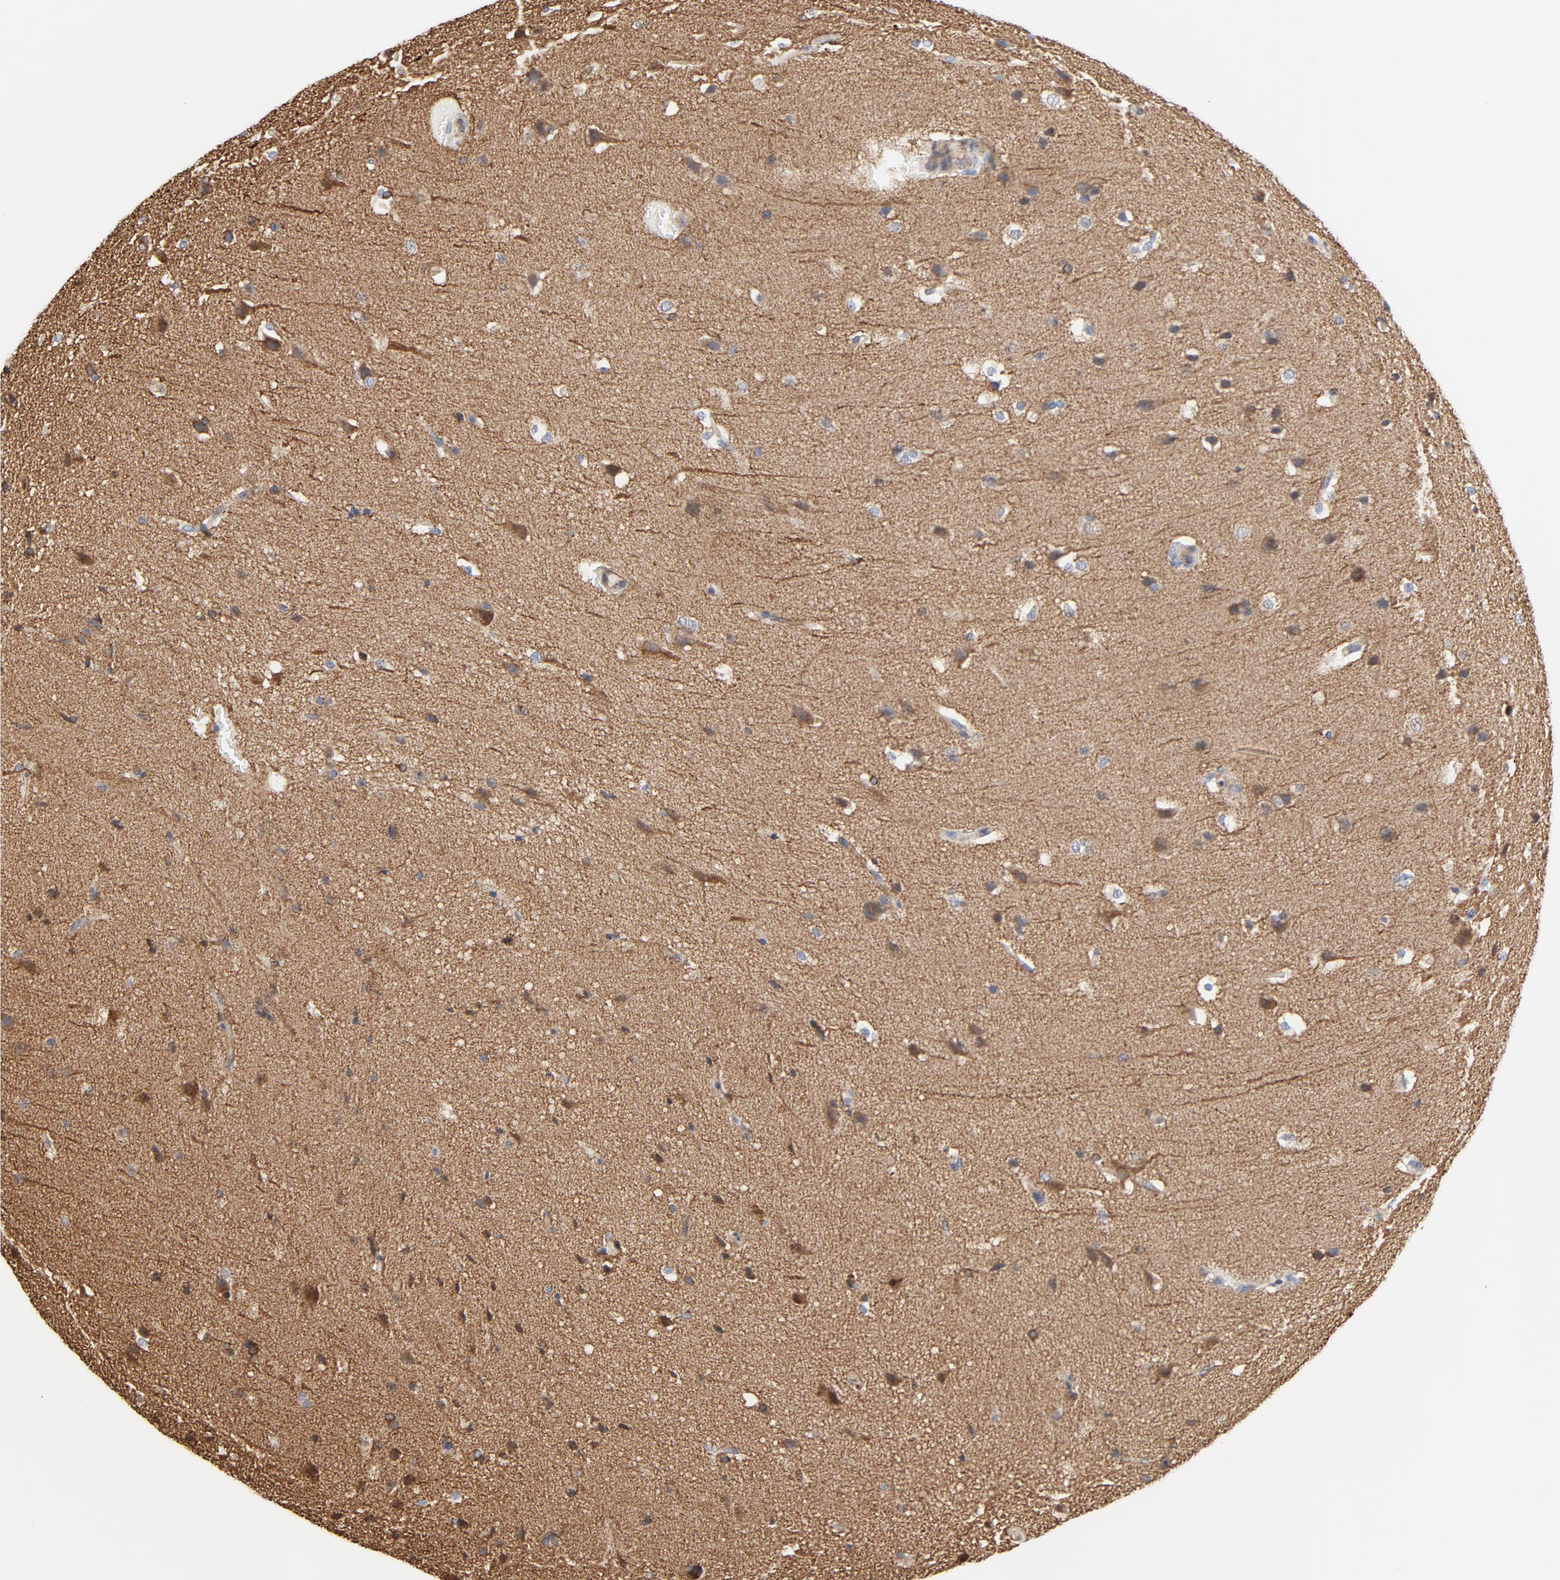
{"staining": {"intensity": "moderate", "quantity": "<25%", "location": "cytoplasmic/membranous"}, "tissue": "glioma", "cell_type": "Tumor cells", "image_type": "cancer", "snomed": [{"axis": "morphology", "description": "Glioma, malignant, Low grade"}, {"axis": "topography", "description": "Cerebral cortex"}], "caption": "Protein expression analysis of human malignant low-grade glioma reveals moderate cytoplasmic/membranous expression in about <25% of tumor cells.", "gene": "TUBB1", "patient": {"sex": "female", "age": 47}}